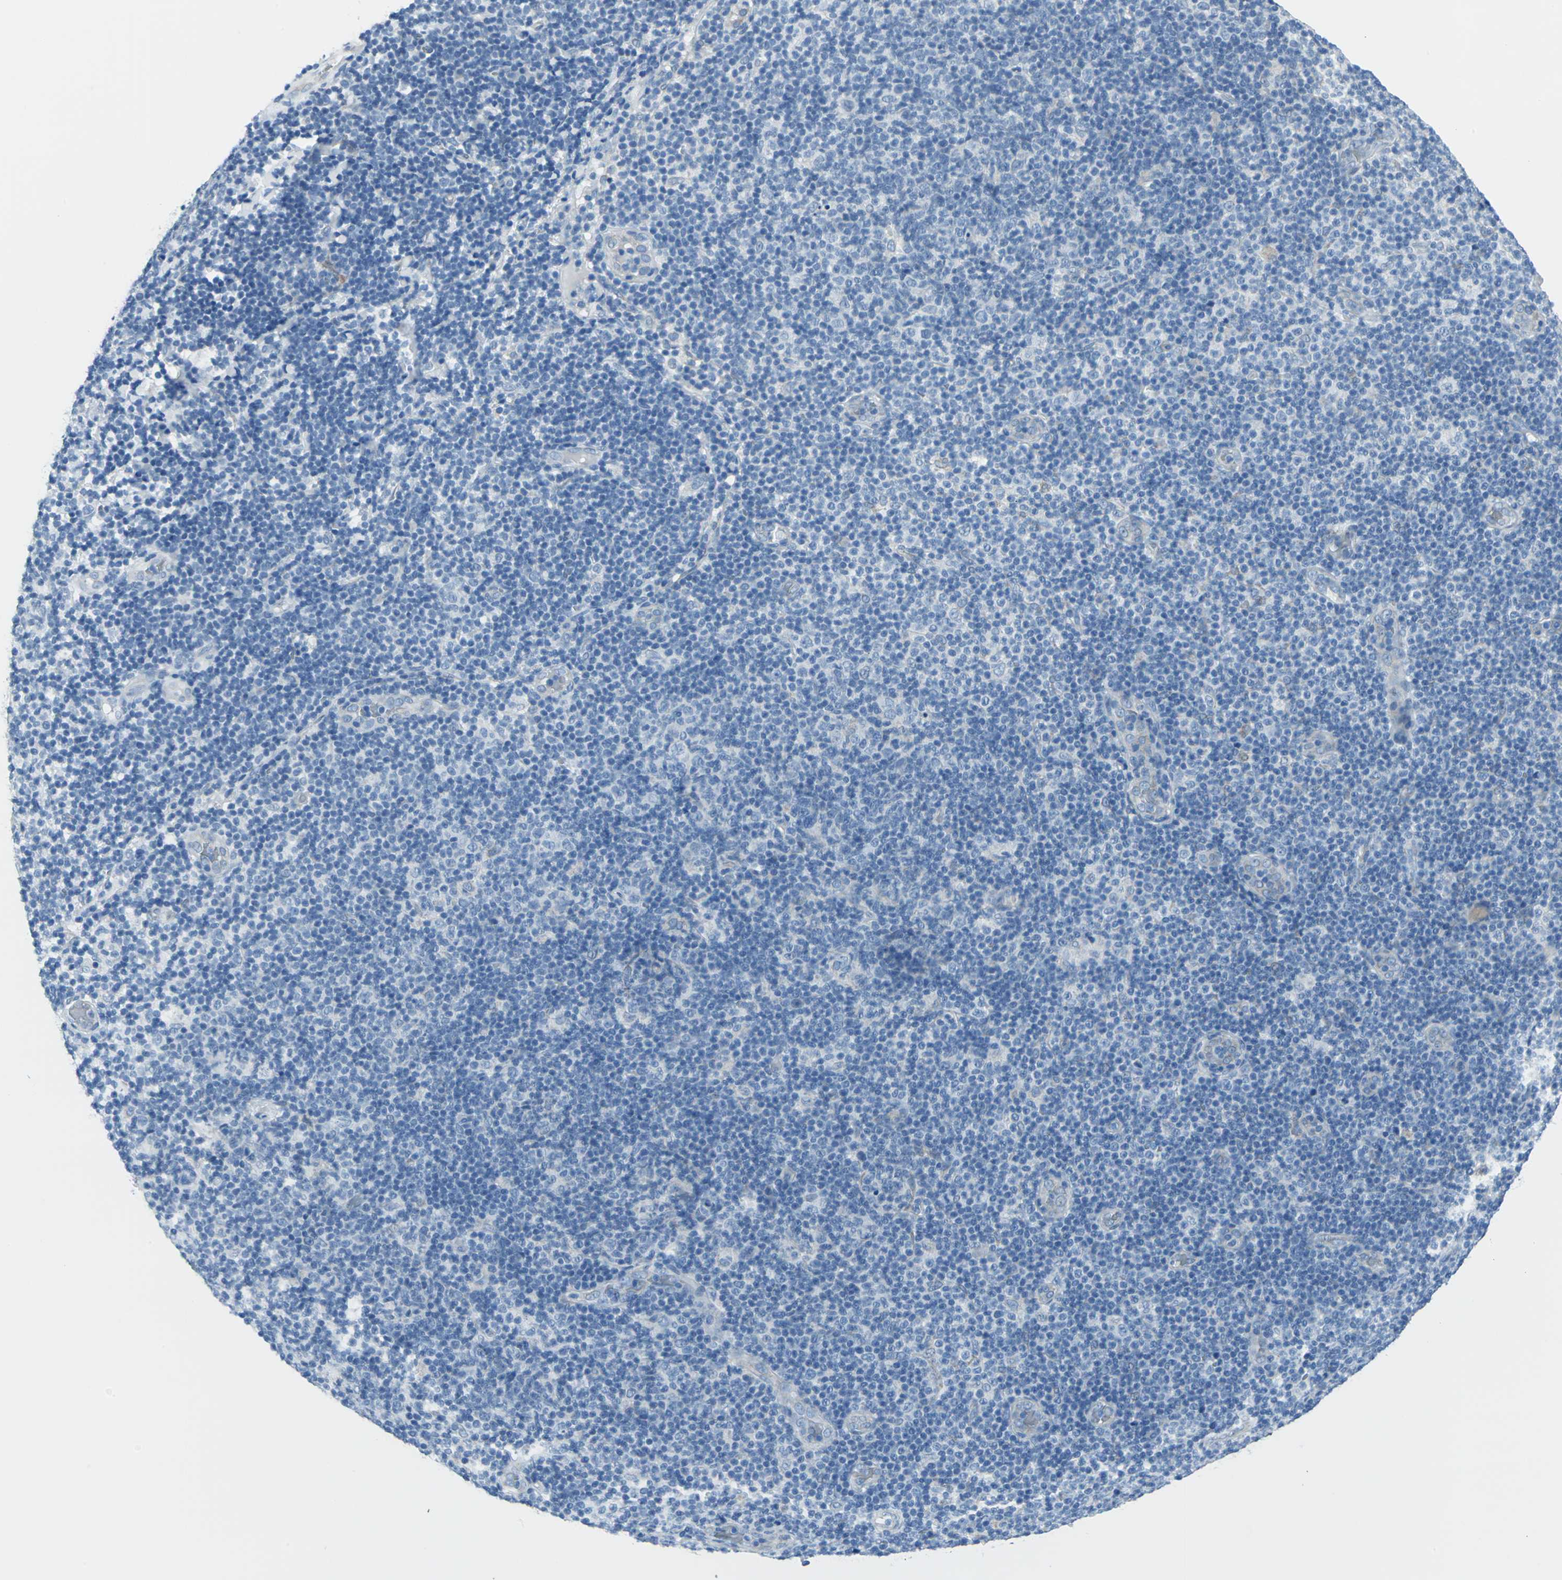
{"staining": {"intensity": "negative", "quantity": "none", "location": "none"}, "tissue": "lymphoma", "cell_type": "Tumor cells", "image_type": "cancer", "snomed": [{"axis": "morphology", "description": "Malignant lymphoma, non-Hodgkin's type, Low grade"}, {"axis": "topography", "description": "Lymph node"}], "caption": "Low-grade malignant lymphoma, non-Hodgkin's type was stained to show a protein in brown. There is no significant staining in tumor cells.", "gene": "CYB5A", "patient": {"sex": "male", "age": 83}}